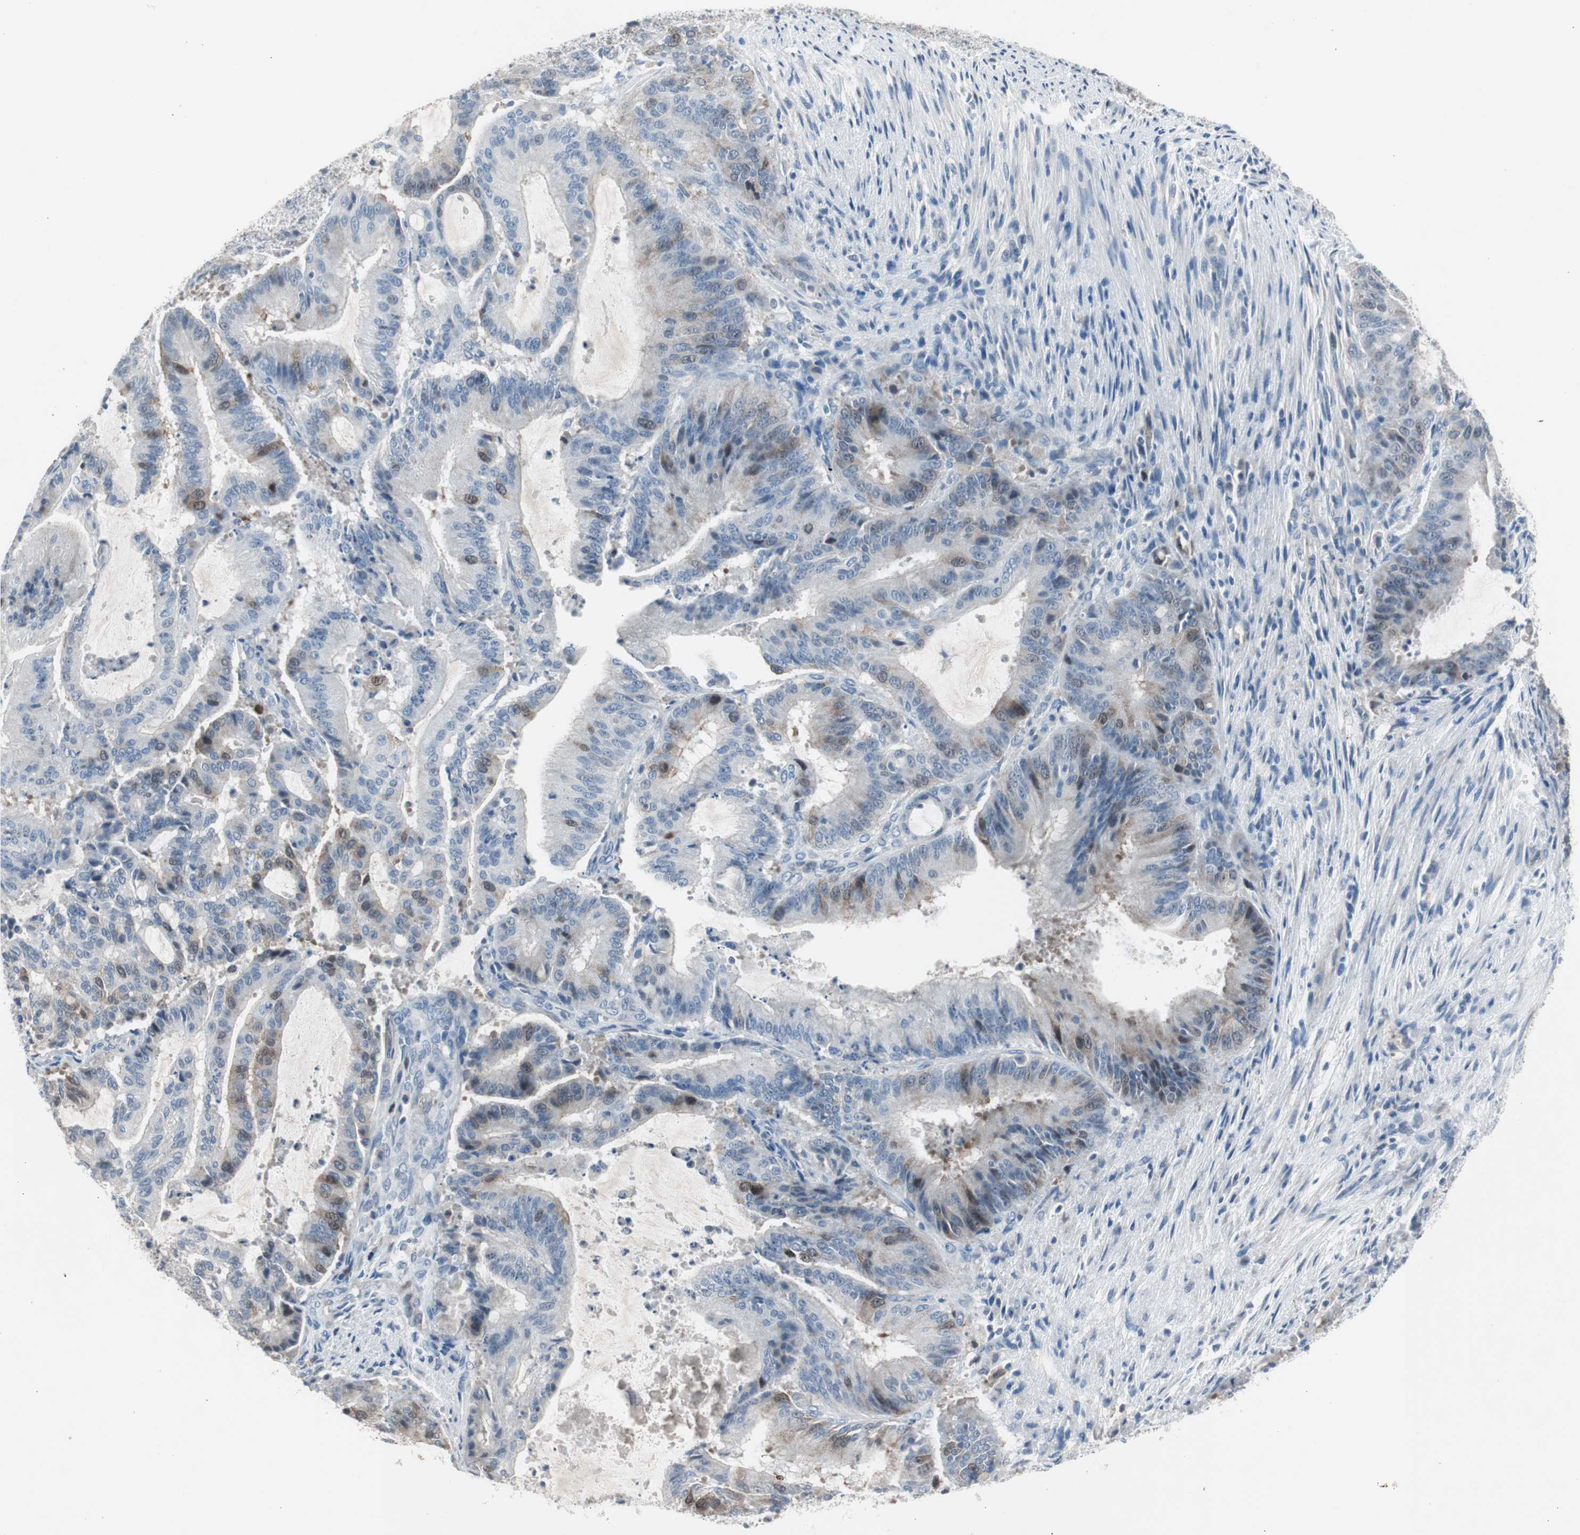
{"staining": {"intensity": "weak", "quantity": "25%-75%", "location": "cytoplasmic/membranous"}, "tissue": "liver cancer", "cell_type": "Tumor cells", "image_type": "cancer", "snomed": [{"axis": "morphology", "description": "Cholangiocarcinoma"}, {"axis": "topography", "description": "Liver"}], "caption": "Immunohistochemical staining of human liver cholangiocarcinoma demonstrates low levels of weak cytoplasmic/membranous positivity in approximately 25%-75% of tumor cells. The staining was performed using DAB to visualize the protein expression in brown, while the nuclei were stained in blue with hematoxylin (Magnification: 20x).", "gene": "TK1", "patient": {"sex": "female", "age": 73}}